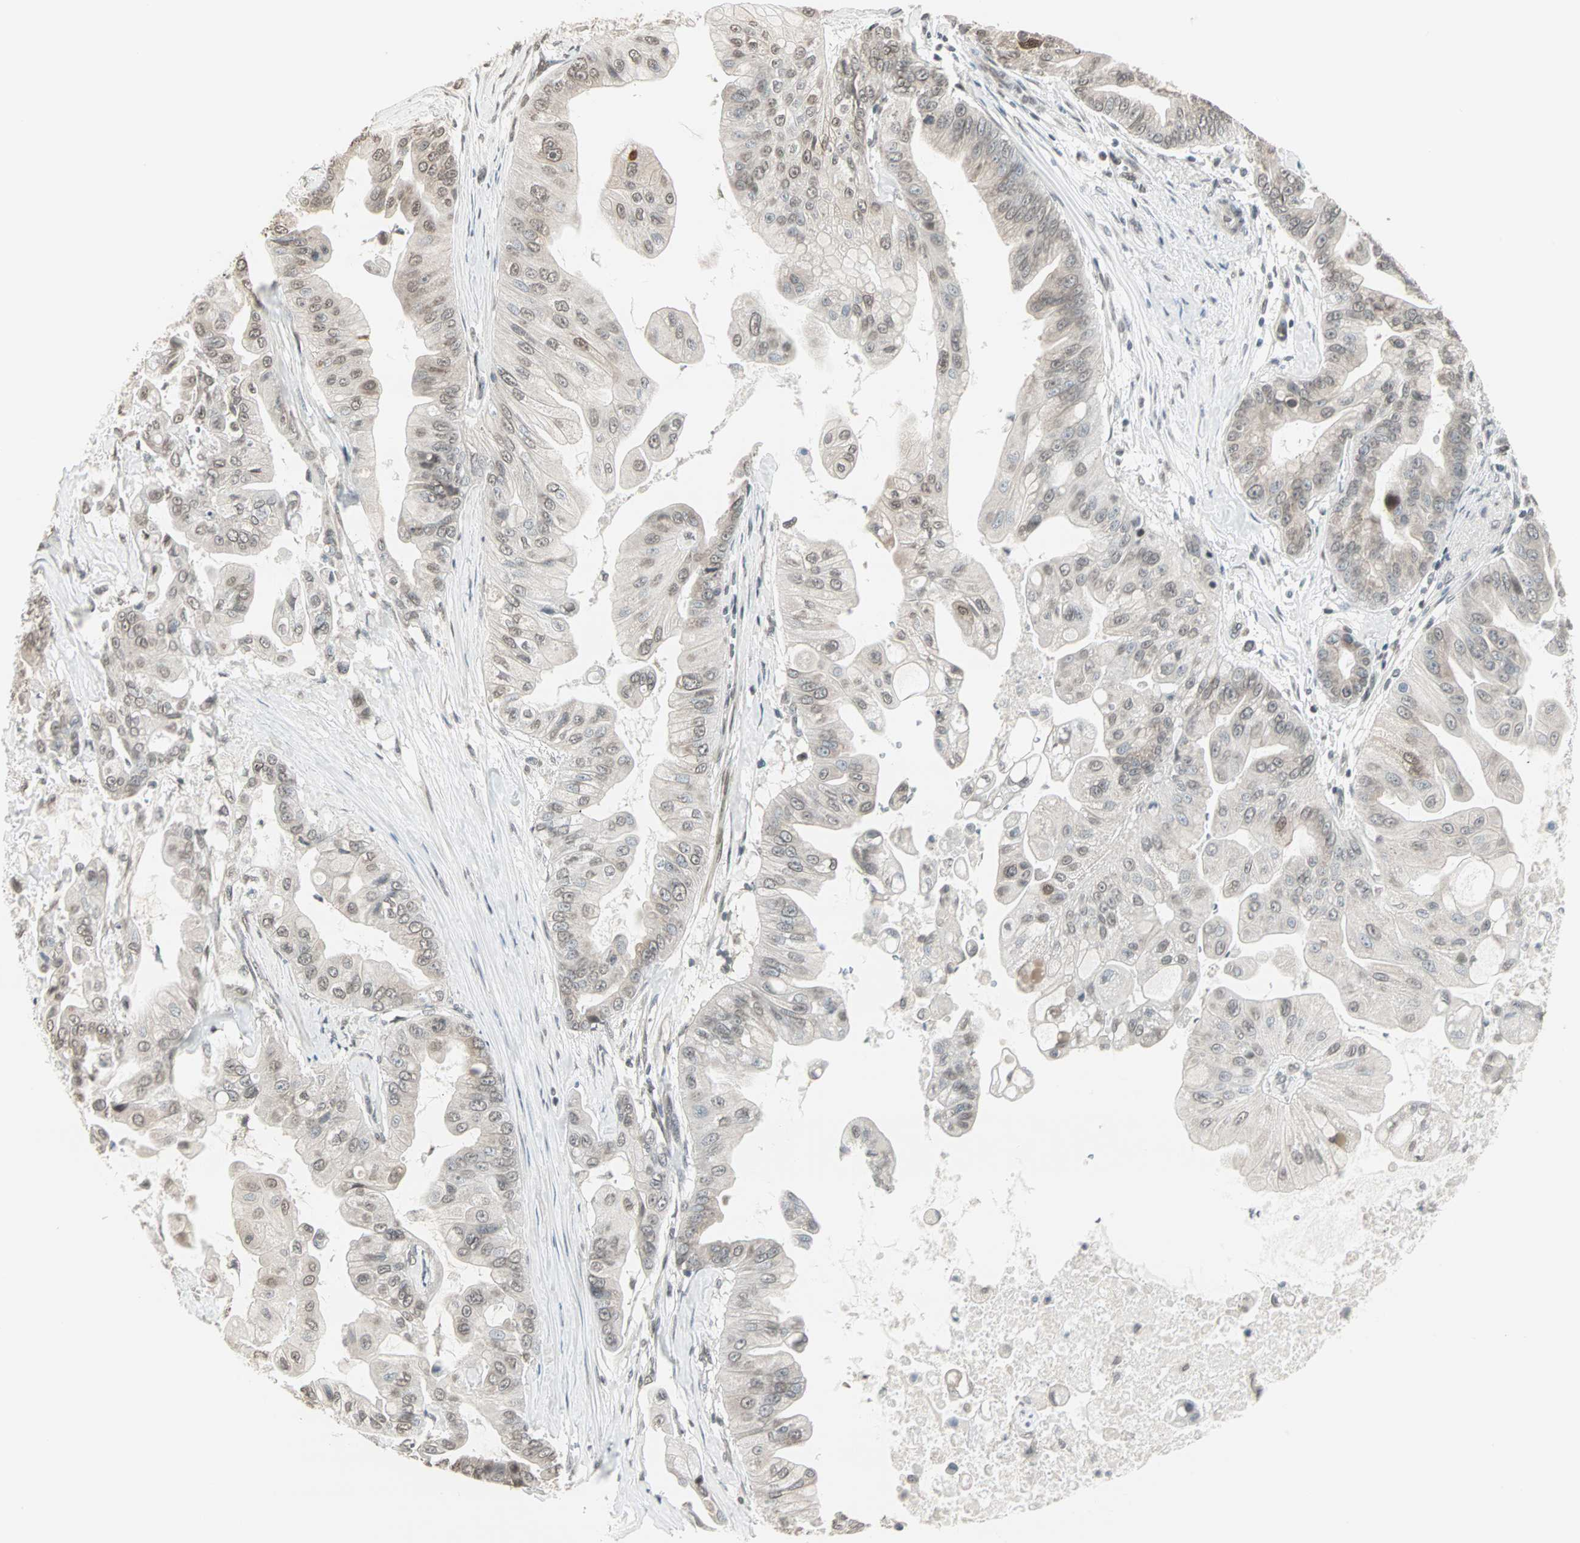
{"staining": {"intensity": "weak", "quantity": "<25%", "location": "nuclear"}, "tissue": "pancreatic cancer", "cell_type": "Tumor cells", "image_type": "cancer", "snomed": [{"axis": "morphology", "description": "Adenocarcinoma, NOS"}, {"axis": "topography", "description": "Pancreas"}], "caption": "The photomicrograph exhibits no staining of tumor cells in adenocarcinoma (pancreatic).", "gene": "CBLC", "patient": {"sex": "female", "age": 75}}